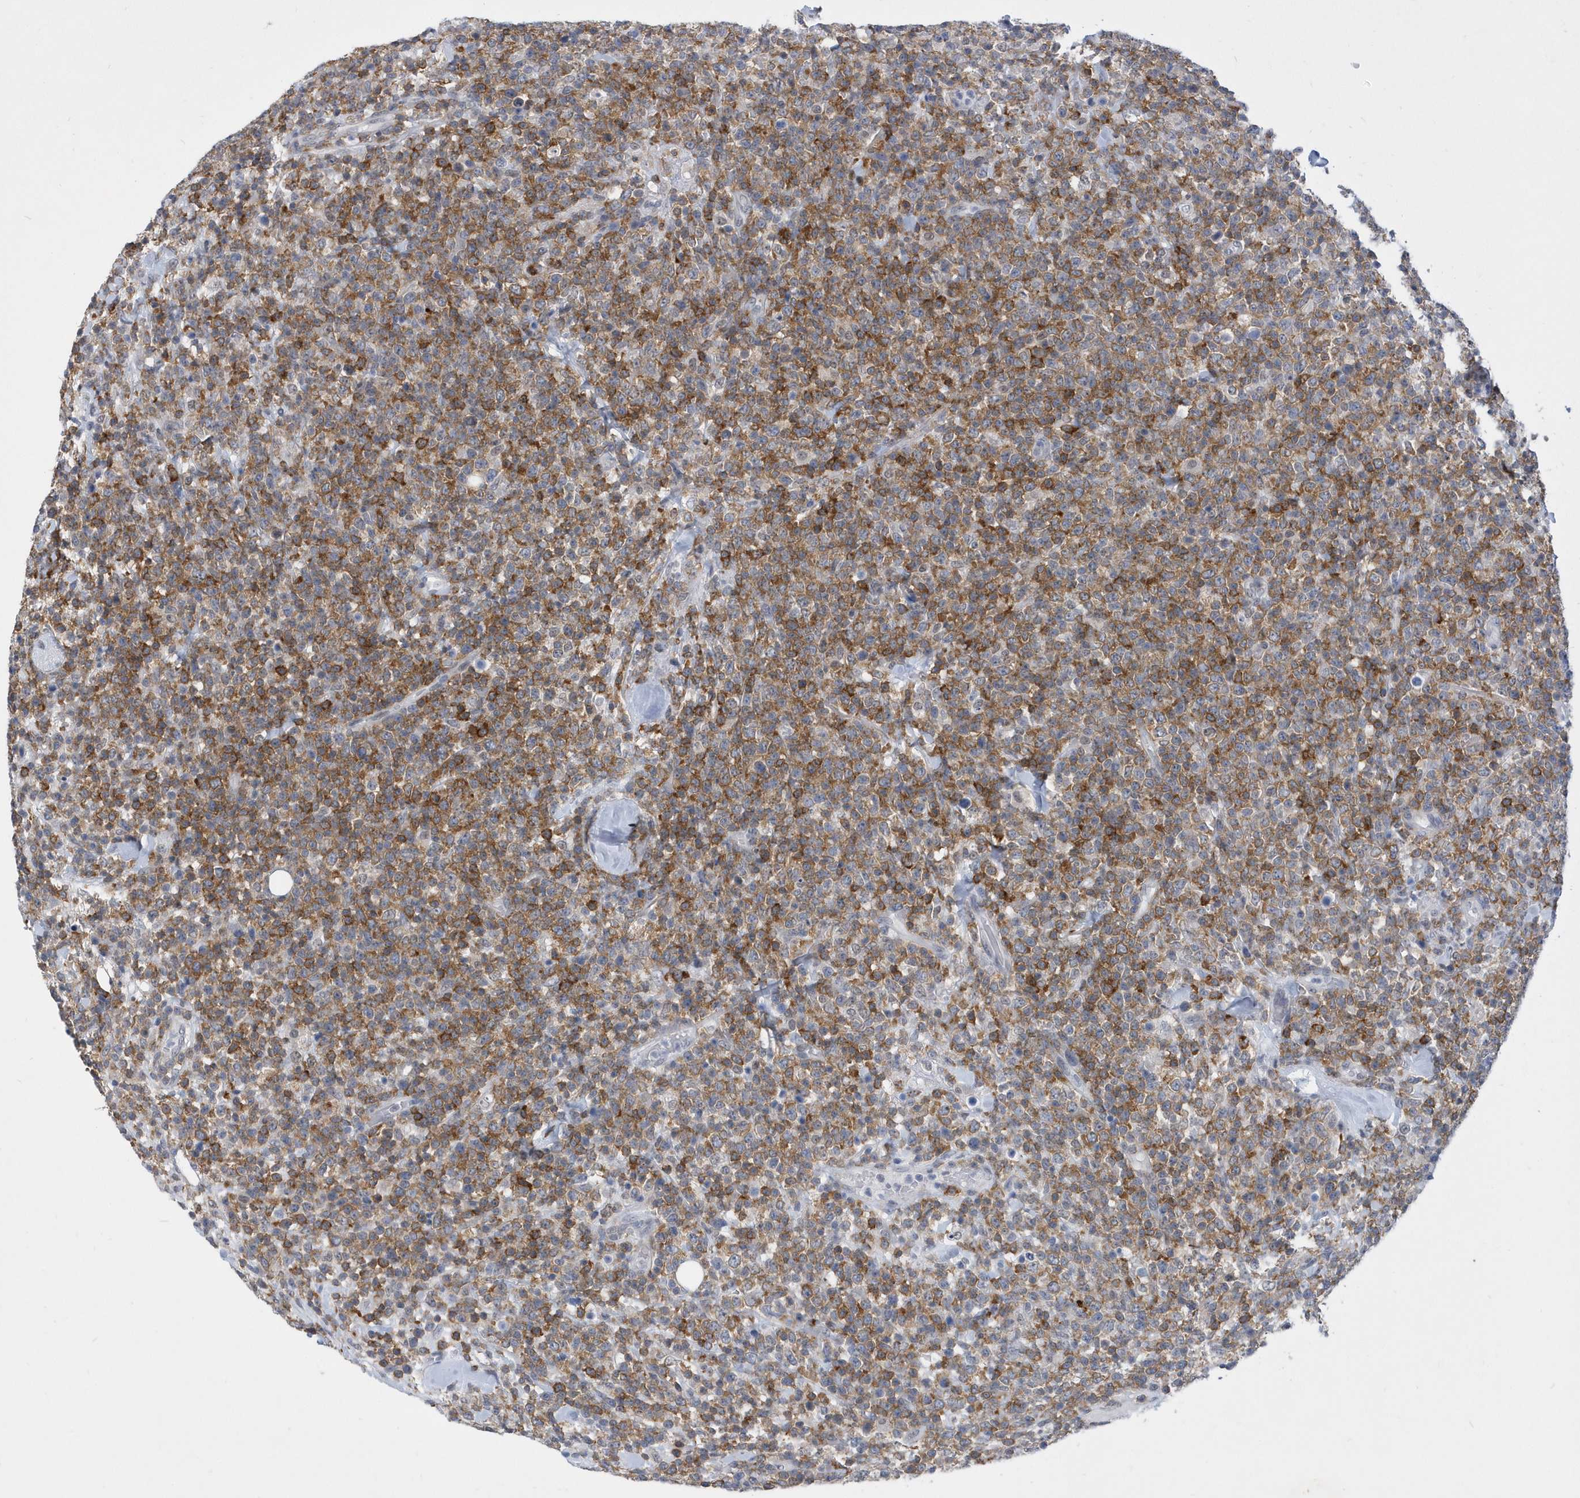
{"staining": {"intensity": "moderate", "quantity": "25%-75%", "location": "cytoplasmic/membranous"}, "tissue": "lymphoma", "cell_type": "Tumor cells", "image_type": "cancer", "snomed": [{"axis": "morphology", "description": "Malignant lymphoma, non-Hodgkin's type, High grade"}, {"axis": "topography", "description": "Colon"}], "caption": "Immunohistochemical staining of human lymphoma exhibits moderate cytoplasmic/membranous protein expression in approximately 25%-75% of tumor cells.", "gene": "SRGAP3", "patient": {"sex": "female", "age": 53}}